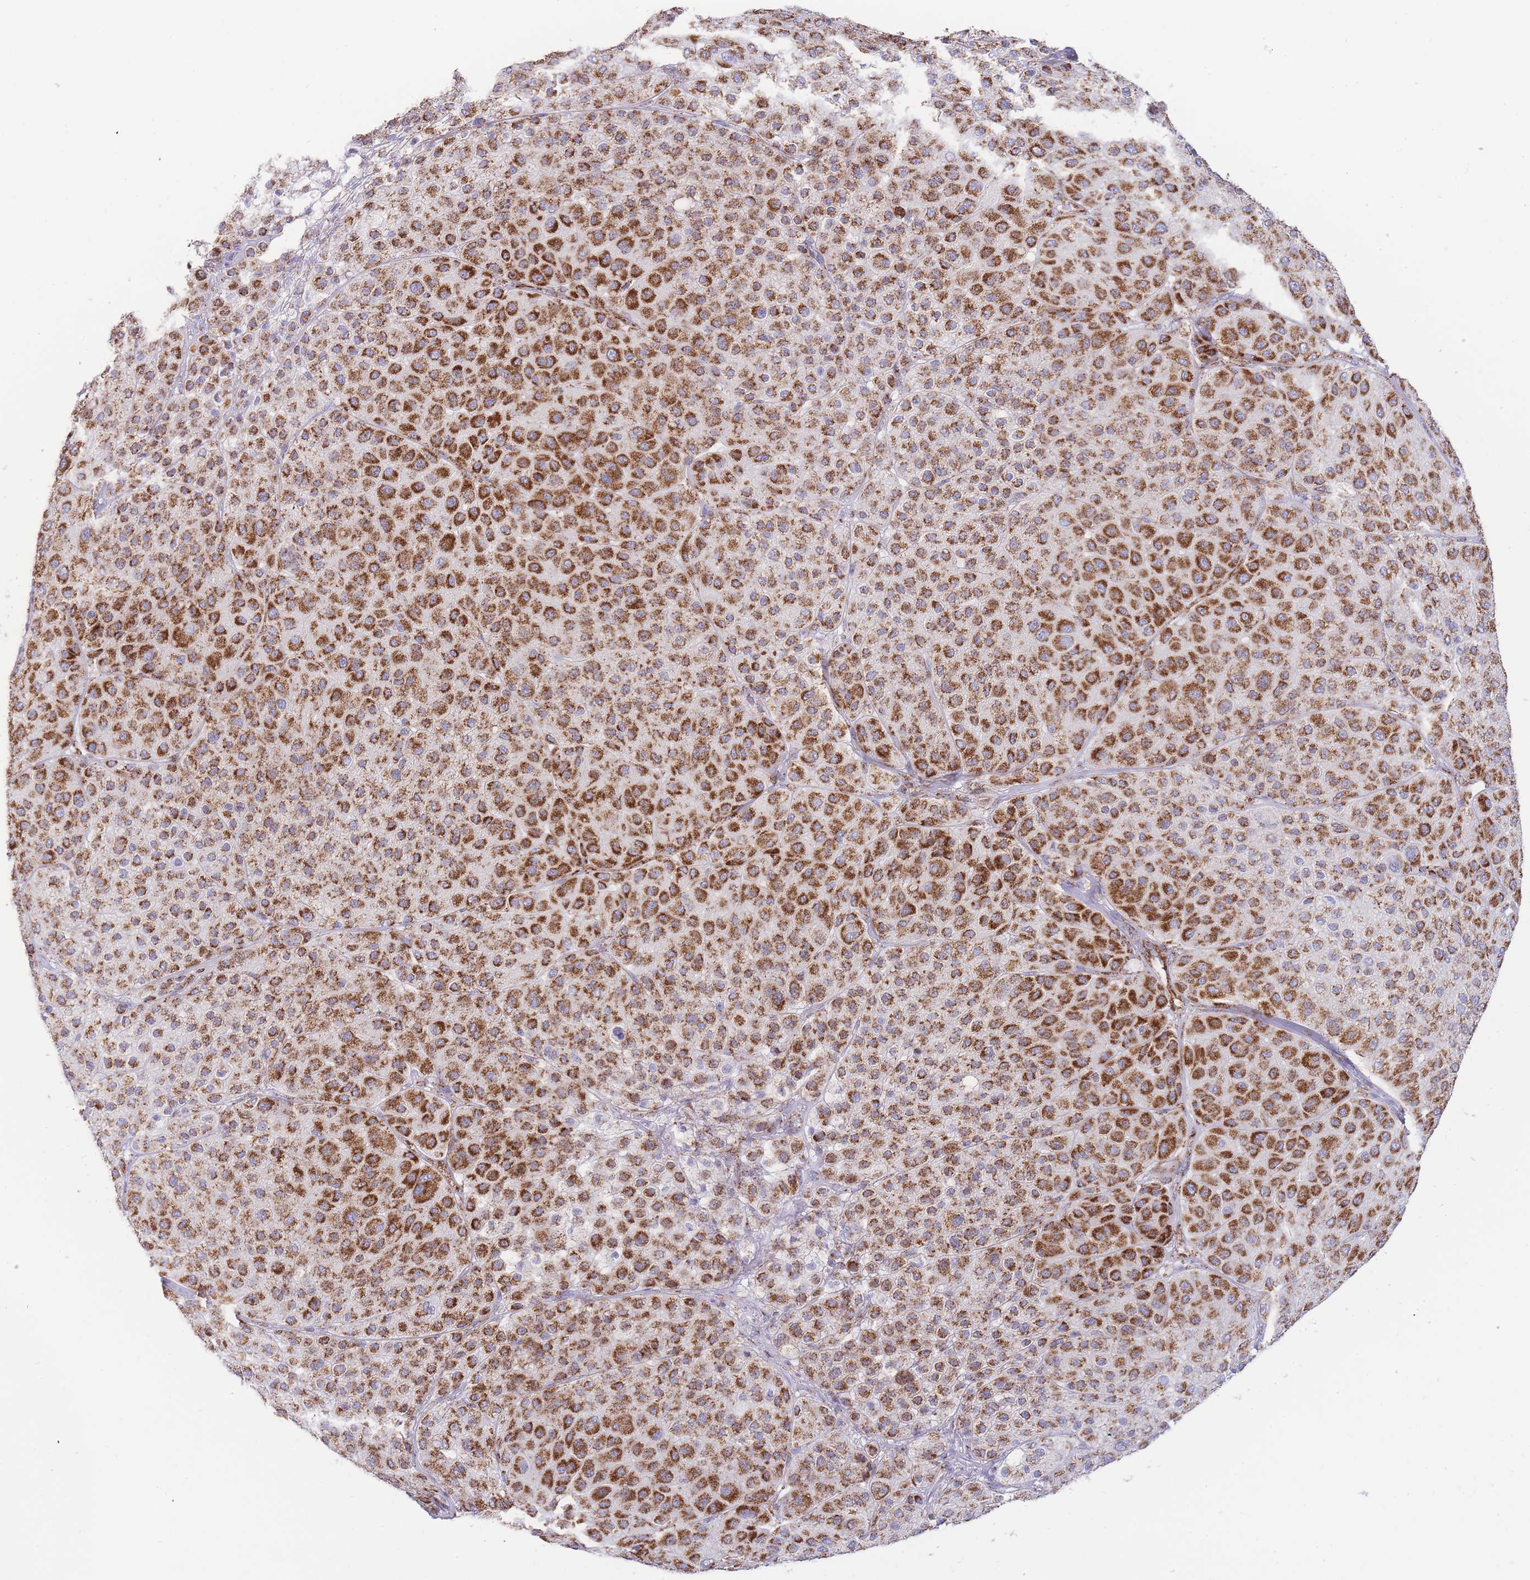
{"staining": {"intensity": "strong", "quantity": ">75%", "location": "cytoplasmic/membranous"}, "tissue": "melanoma", "cell_type": "Tumor cells", "image_type": "cancer", "snomed": [{"axis": "morphology", "description": "Malignant melanoma, Metastatic site"}, {"axis": "topography", "description": "Smooth muscle"}], "caption": "A micrograph of human melanoma stained for a protein displays strong cytoplasmic/membranous brown staining in tumor cells.", "gene": "GSTM1", "patient": {"sex": "male", "age": 41}}